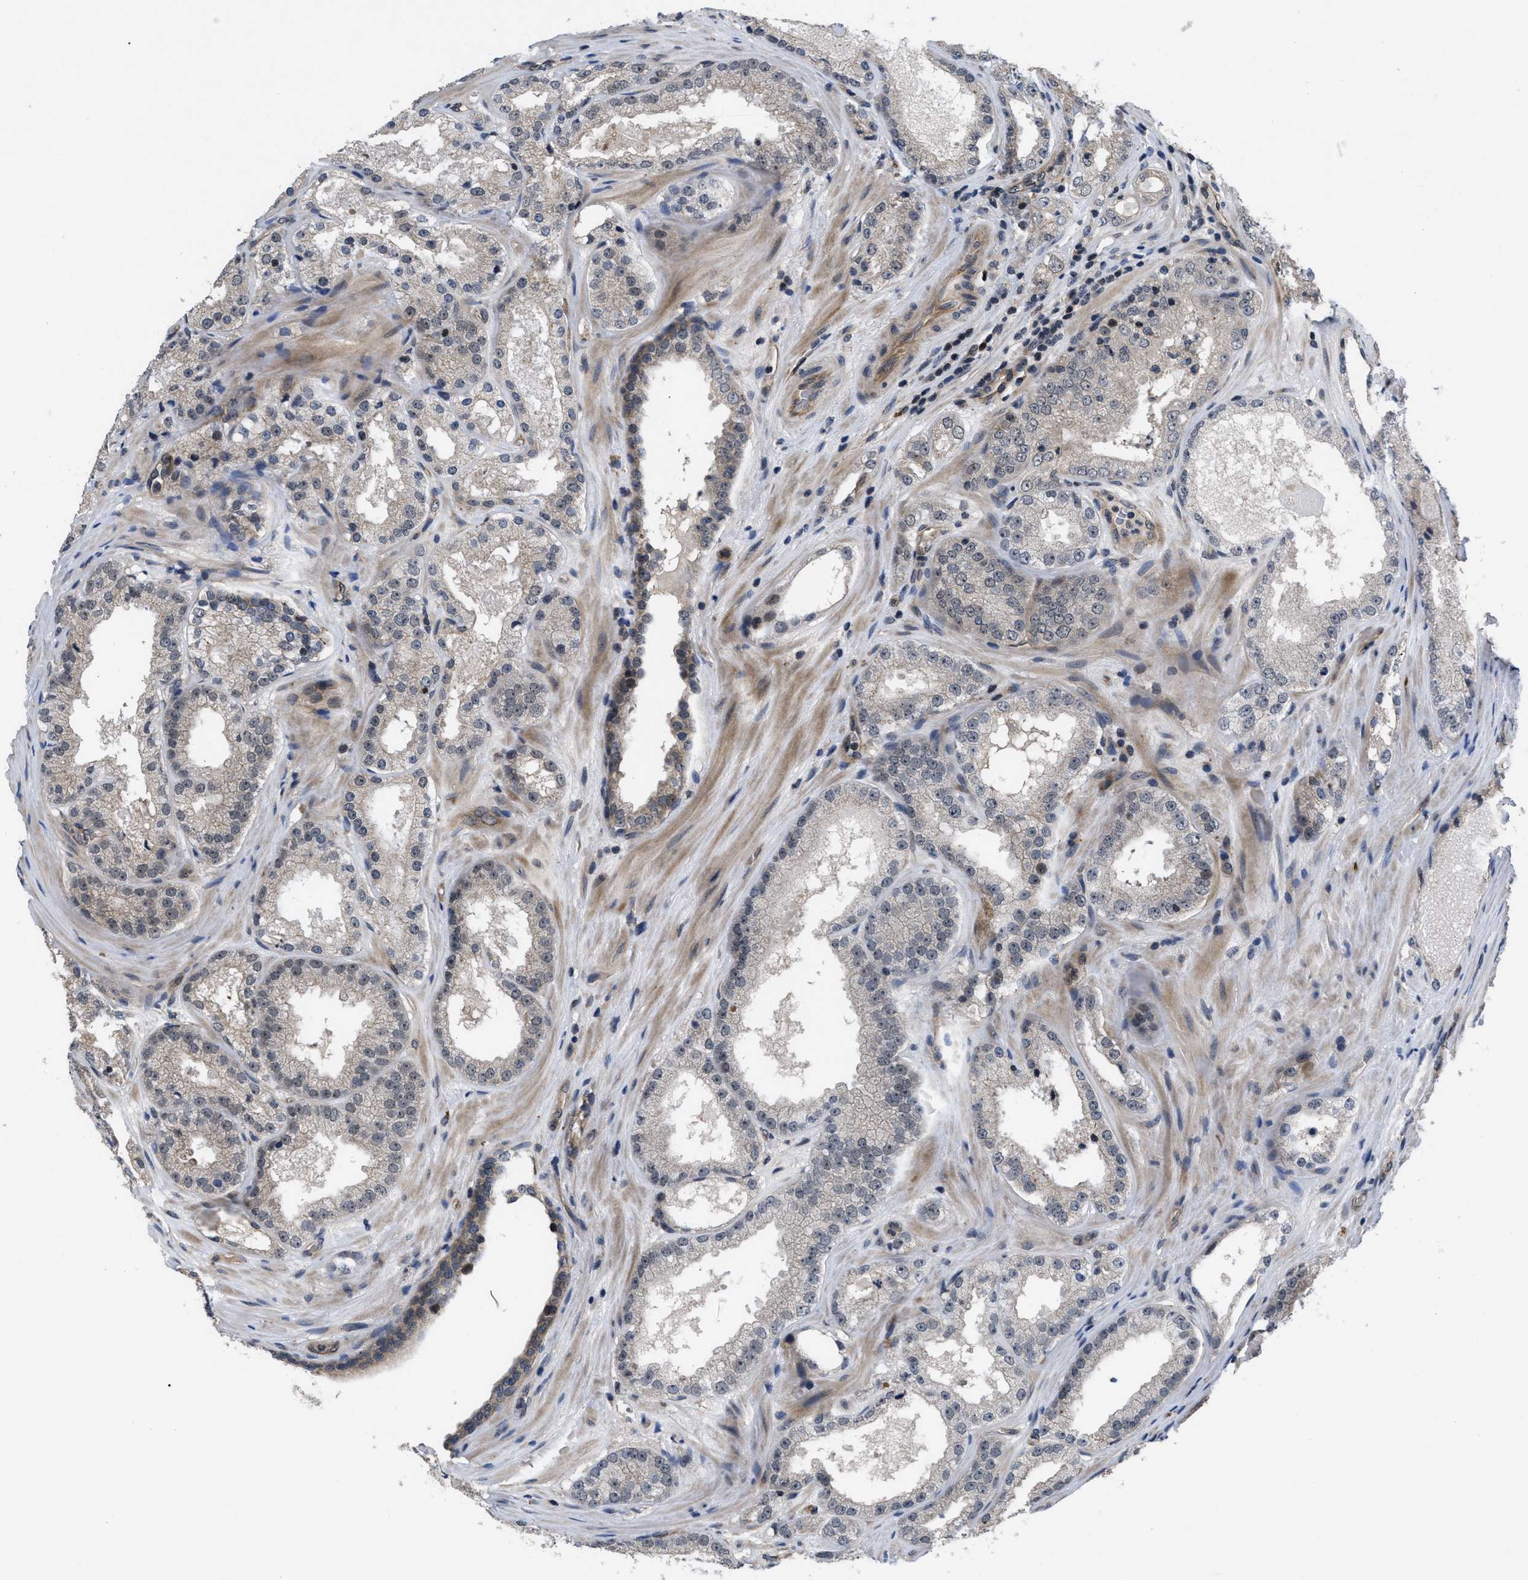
{"staining": {"intensity": "weak", "quantity": "<25%", "location": "cytoplasmic/membranous"}, "tissue": "prostate cancer", "cell_type": "Tumor cells", "image_type": "cancer", "snomed": [{"axis": "morphology", "description": "Adenocarcinoma, High grade"}, {"axis": "topography", "description": "Prostate"}], "caption": "Adenocarcinoma (high-grade) (prostate) stained for a protein using immunohistochemistry shows no expression tumor cells.", "gene": "DNAJC14", "patient": {"sex": "male", "age": 65}}